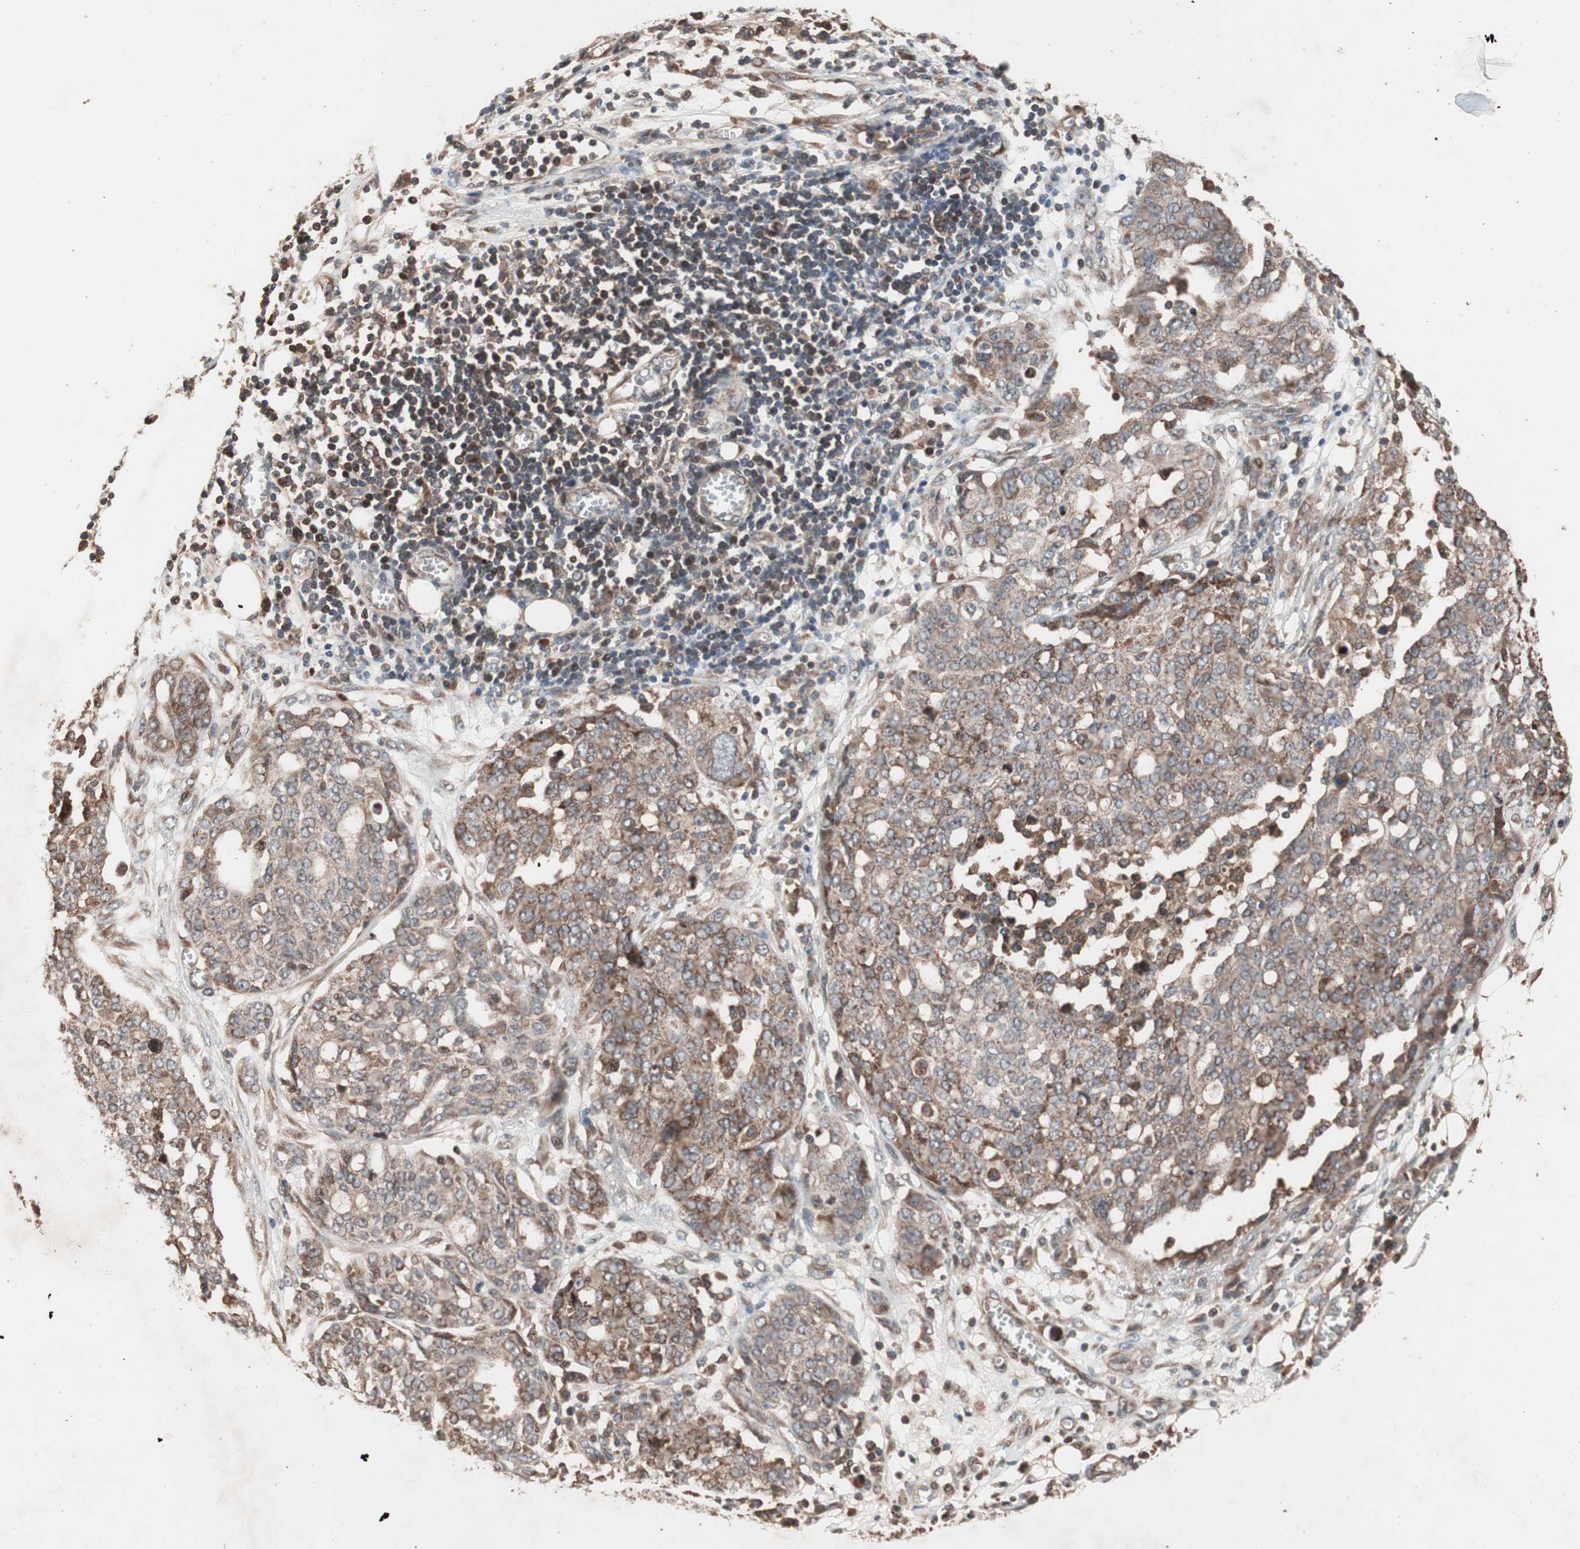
{"staining": {"intensity": "moderate", "quantity": ">75%", "location": "cytoplasmic/membranous"}, "tissue": "ovarian cancer", "cell_type": "Tumor cells", "image_type": "cancer", "snomed": [{"axis": "morphology", "description": "Cystadenocarcinoma, serous, NOS"}, {"axis": "topography", "description": "Soft tissue"}, {"axis": "topography", "description": "Ovary"}], "caption": "Ovarian cancer was stained to show a protein in brown. There is medium levels of moderate cytoplasmic/membranous staining in about >75% of tumor cells.", "gene": "NF2", "patient": {"sex": "female", "age": 57}}